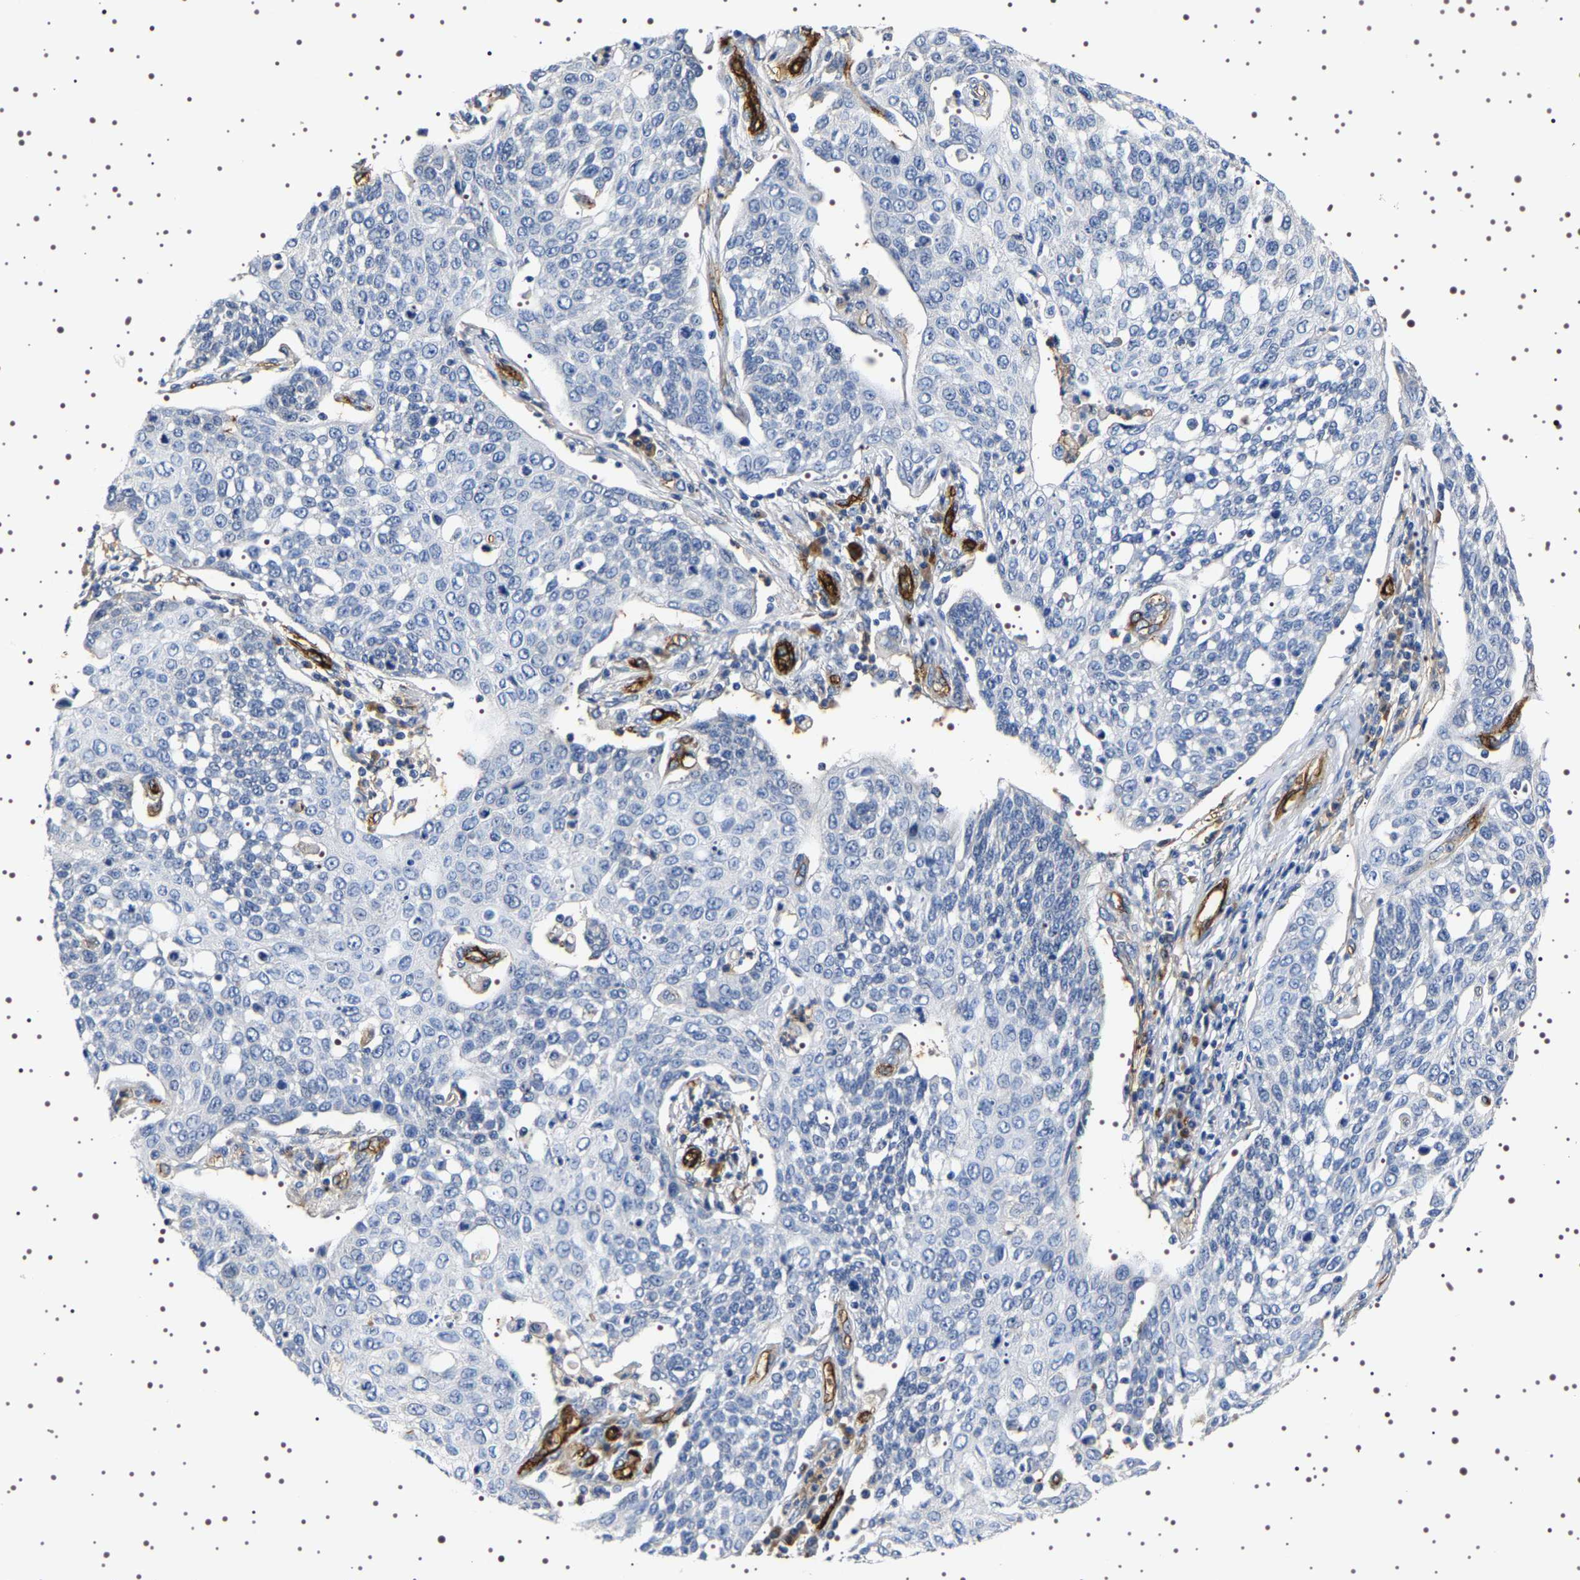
{"staining": {"intensity": "negative", "quantity": "none", "location": "none"}, "tissue": "cervical cancer", "cell_type": "Tumor cells", "image_type": "cancer", "snomed": [{"axis": "morphology", "description": "Squamous cell carcinoma, NOS"}, {"axis": "topography", "description": "Cervix"}], "caption": "Immunohistochemical staining of cervical cancer (squamous cell carcinoma) reveals no significant expression in tumor cells.", "gene": "ALPL", "patient": {"sex": "female", "age": 34}}